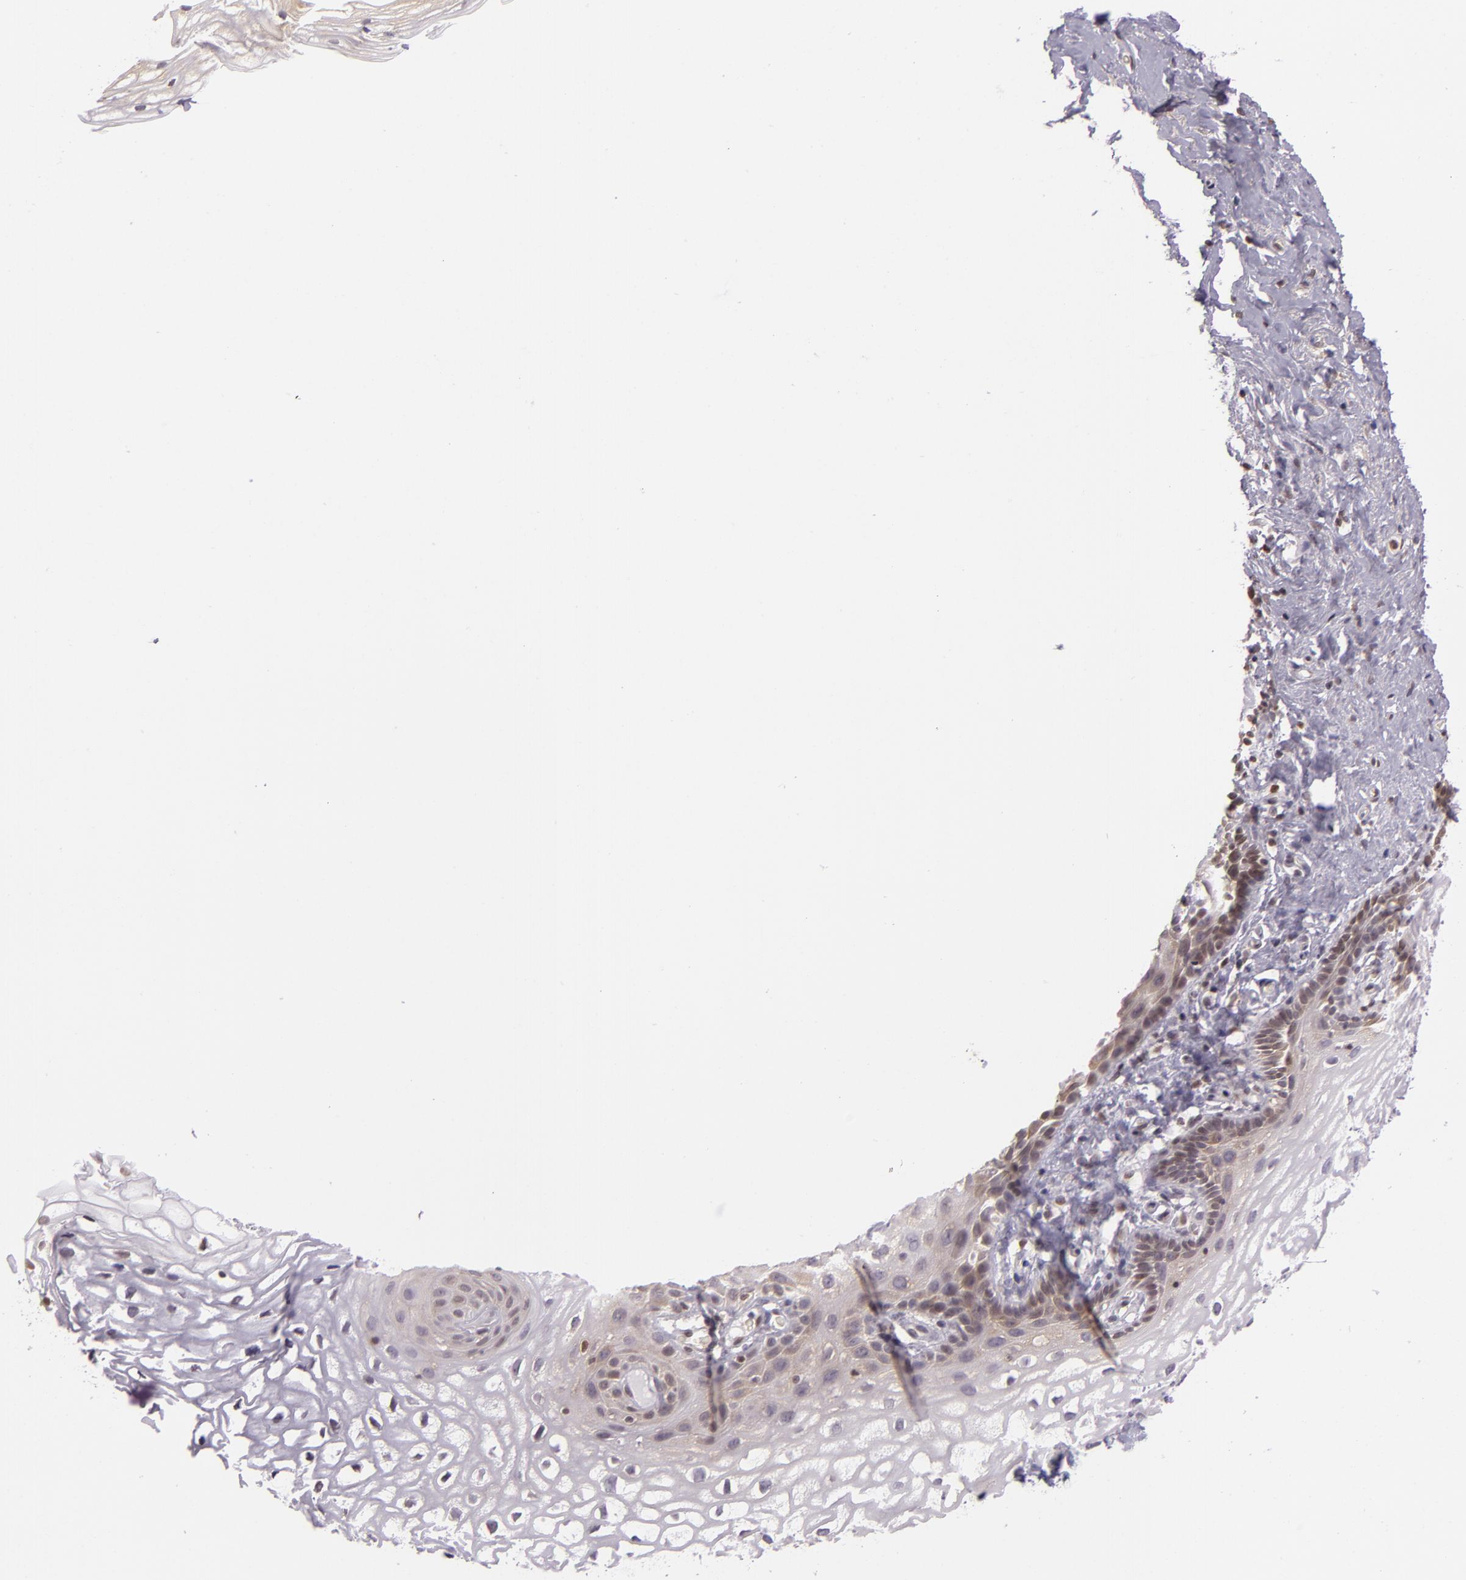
{"staining": {"intensity": "weak", "quantity": "25%-75%", "location": "cytoplasmic/membranous"}, "tissue": "vagina", "cell_type": "Squamous epithelial cells", "image_type": "normal", "snomed": [{"axis": "morphology", "description": "Normal tissue, NOS"}, {"axis": "topography", "description": "Vagina"}], "caption": "Immunohistochemical staining of benign human vagina reveals low levels of weak cytoplasmic/membranous expression in approximately 25%-75% of squamous epithelial cells.", "gene": "ENSG00000290315", "patient": {"sex": "female", "age": 61}}